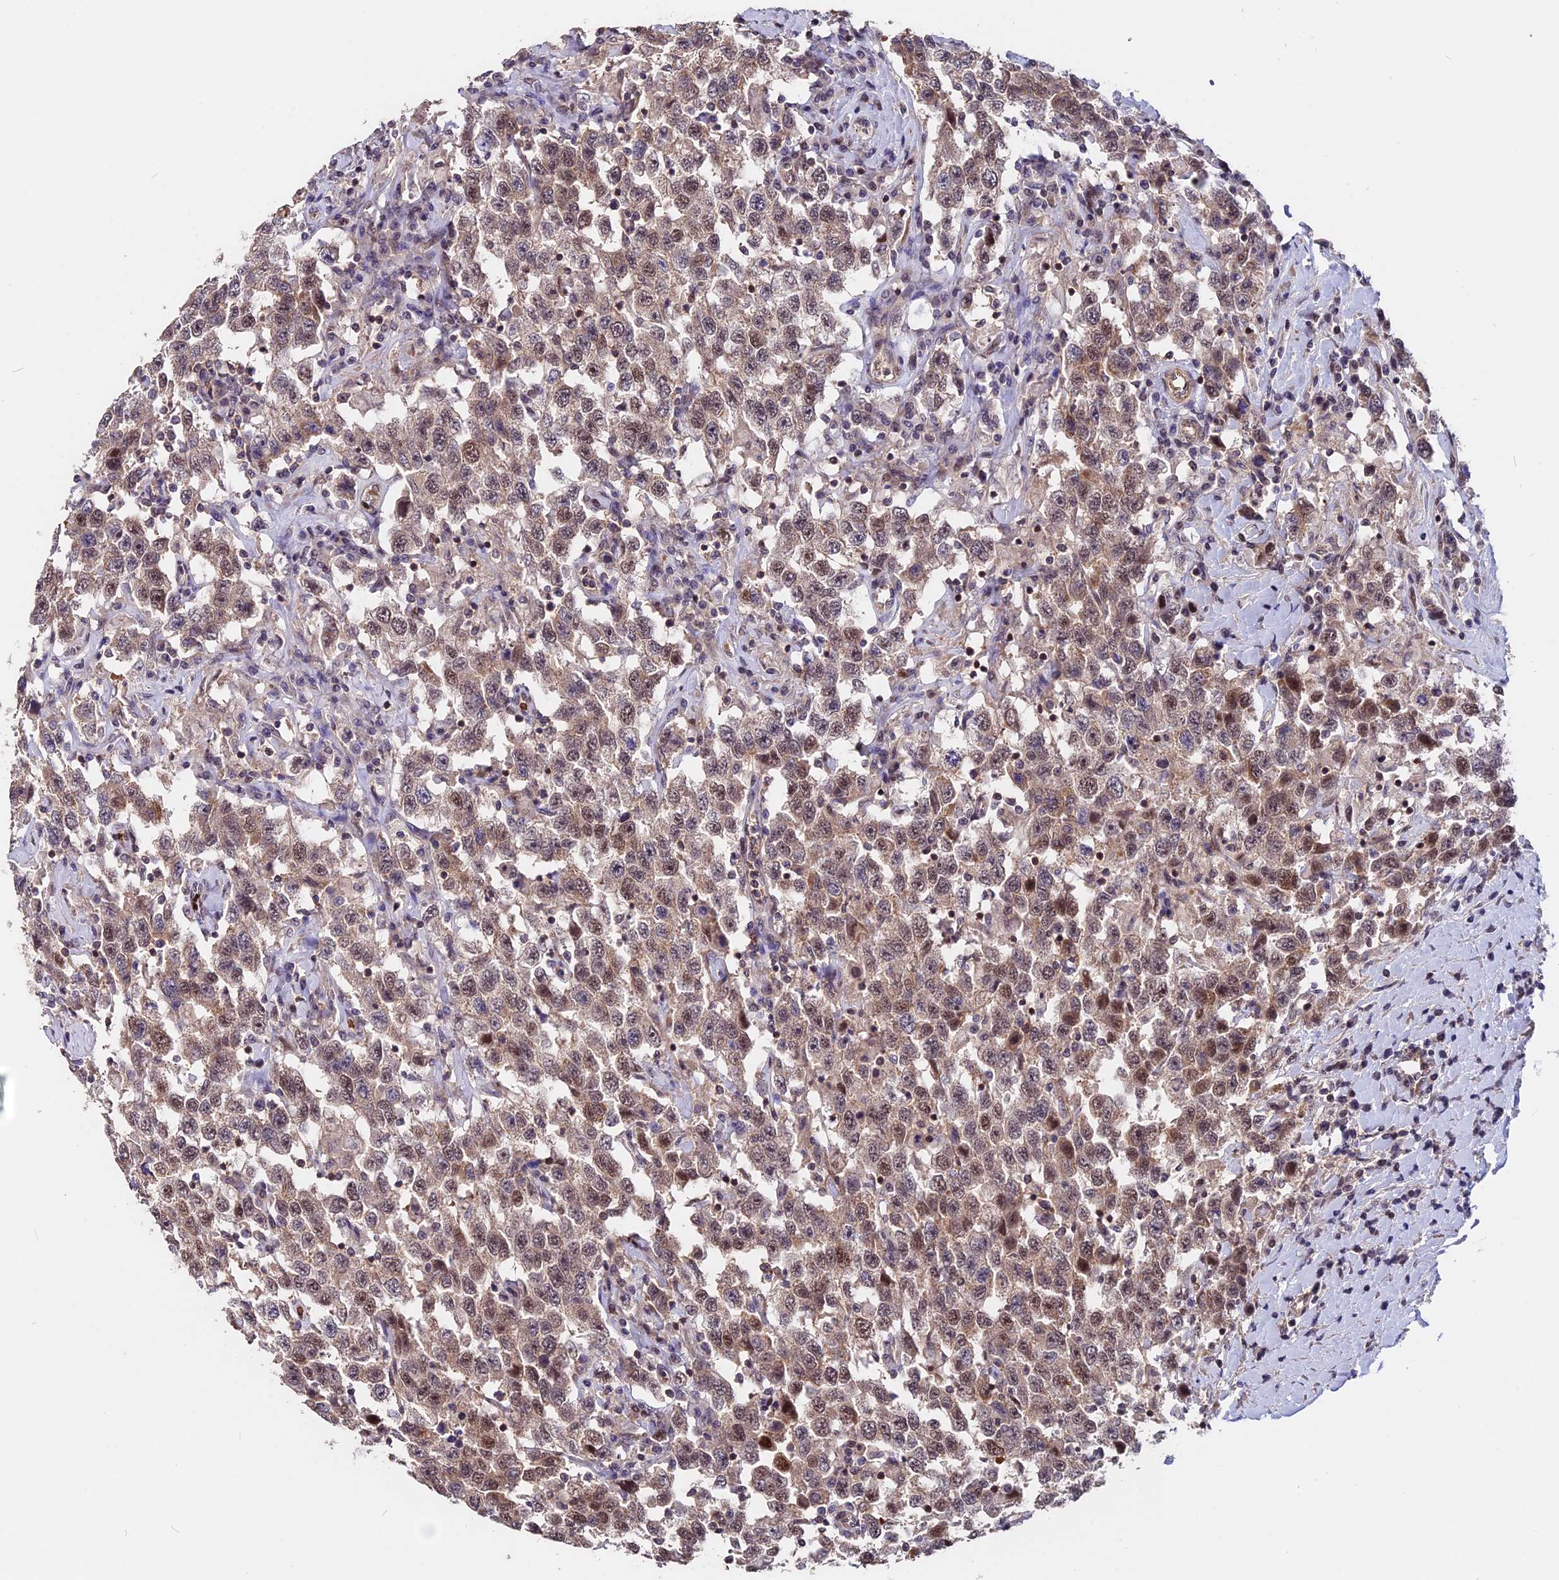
{"staining": {"intensity": "weak", "quantity": "25%-75%", "location": "cytoplasmic/membranous,nuclear"}, "tissue": "testis cancer", "cell_type": "Tumor cells", "image_type": "cancer", "snomed": [{"axis": "morphology", "description": "Seminoma, NOS"}, {"axis": "topography", "description": "Testis"}], "caption": "Brown immunohistochemical staining in testis cancer reveals weak cytoplasmic/membranous and nuclear staining in about 25%-75% of tumor cells. (DAB (3,3'-diaminobenzidine) IHC with brightfield microscopy, high magnification).", "gene": "ZC3H10", "patient": {"sex": "male", "age": 41}}